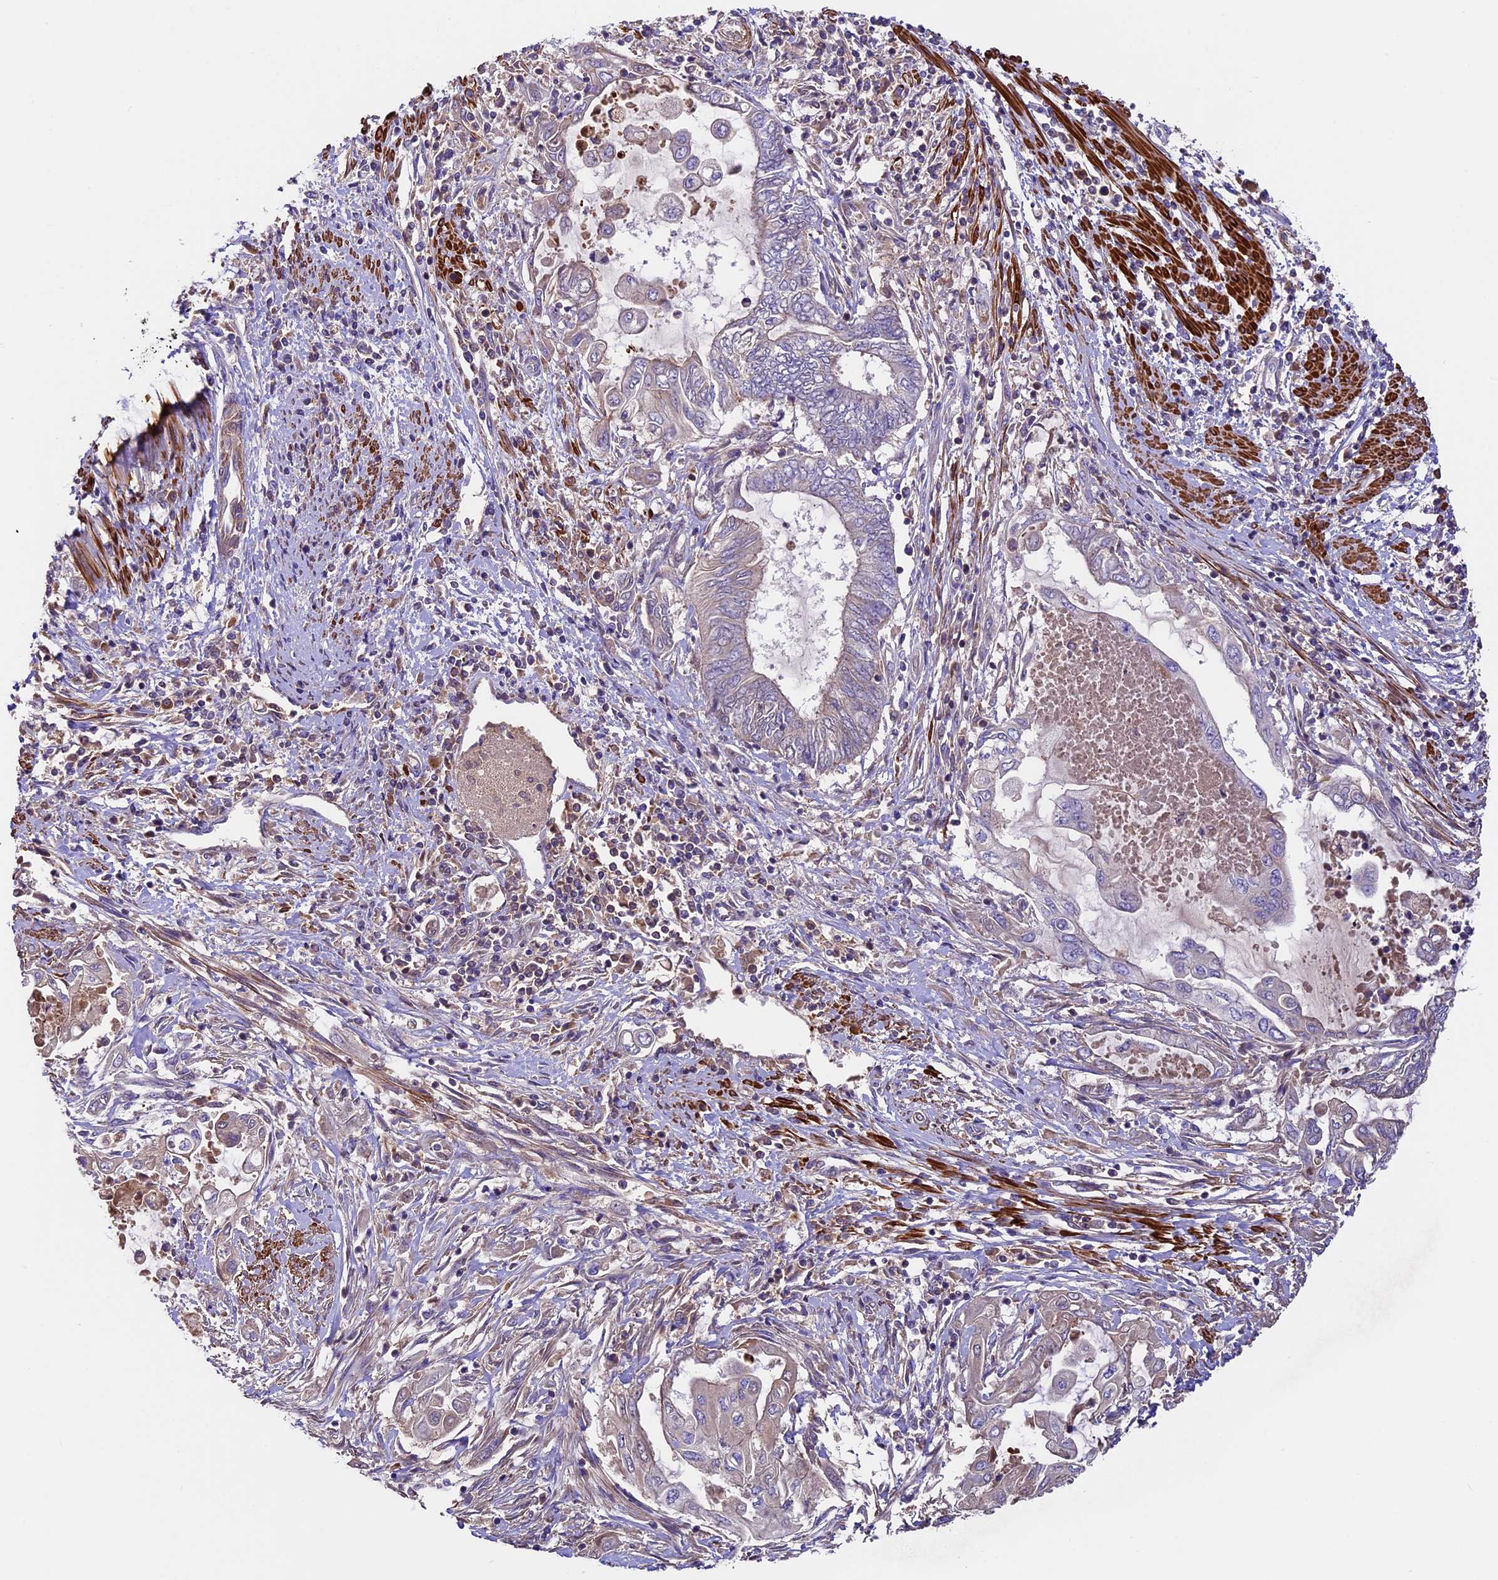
{"staining": {"intensity": "negative", "quantity": "none", "location": "none"}, "tissue": "endometrial cancer", "cell_type": "Tumor cells", "image_type": "cancer", "snomed": [{"axis": "morphology", "description": "Adenocarcinoma, NOS"}, {"axis": "topography", "description": "Uterus"}, {"axis": "topography", "description": "Endometrium"}], "caption": "Tumor cells are negative for brown protein staining in endometrial adenocarcinoma.", "gene": "TBC1D1", "patient": {"sex": "female", "age": 70}}